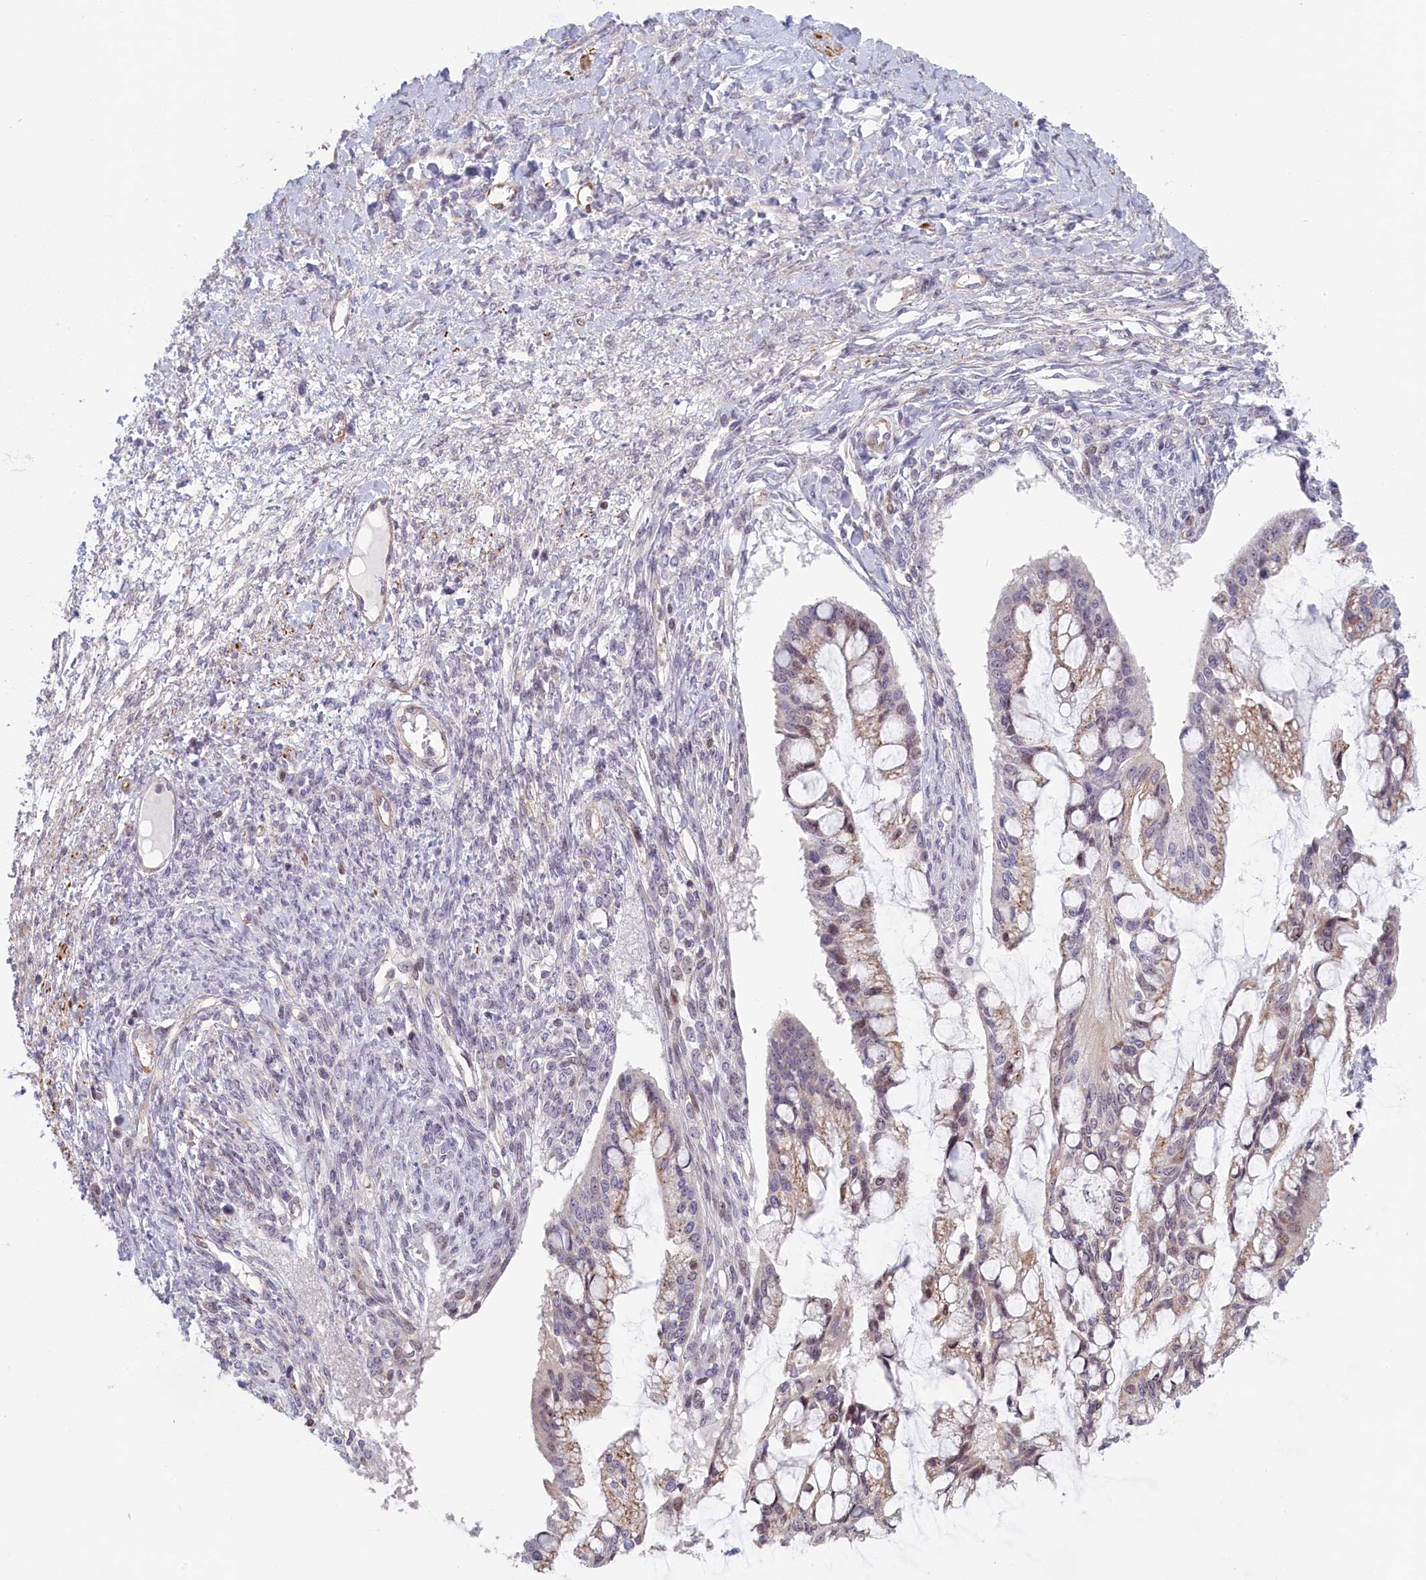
{"staining": {"intensity": "moderate", "quantity": "<25%", "location": "nuclear"}, "tissue": "ovarian cancer", "cell_type": "Tumor cells", "image_type": "cancer", "snomed": [{"axis": "morphology", "description": "Cystadenocarcinoma, mucinous, NOS"}, {"axis": "topography", "description": "Ovary"}], "caption": "Moderate nuclear staining is appreciated in approximately <25% of tumor cells in ovarian cancer.", "gene": "INTS4", "patient": {"sex": "female", "age": 73}}